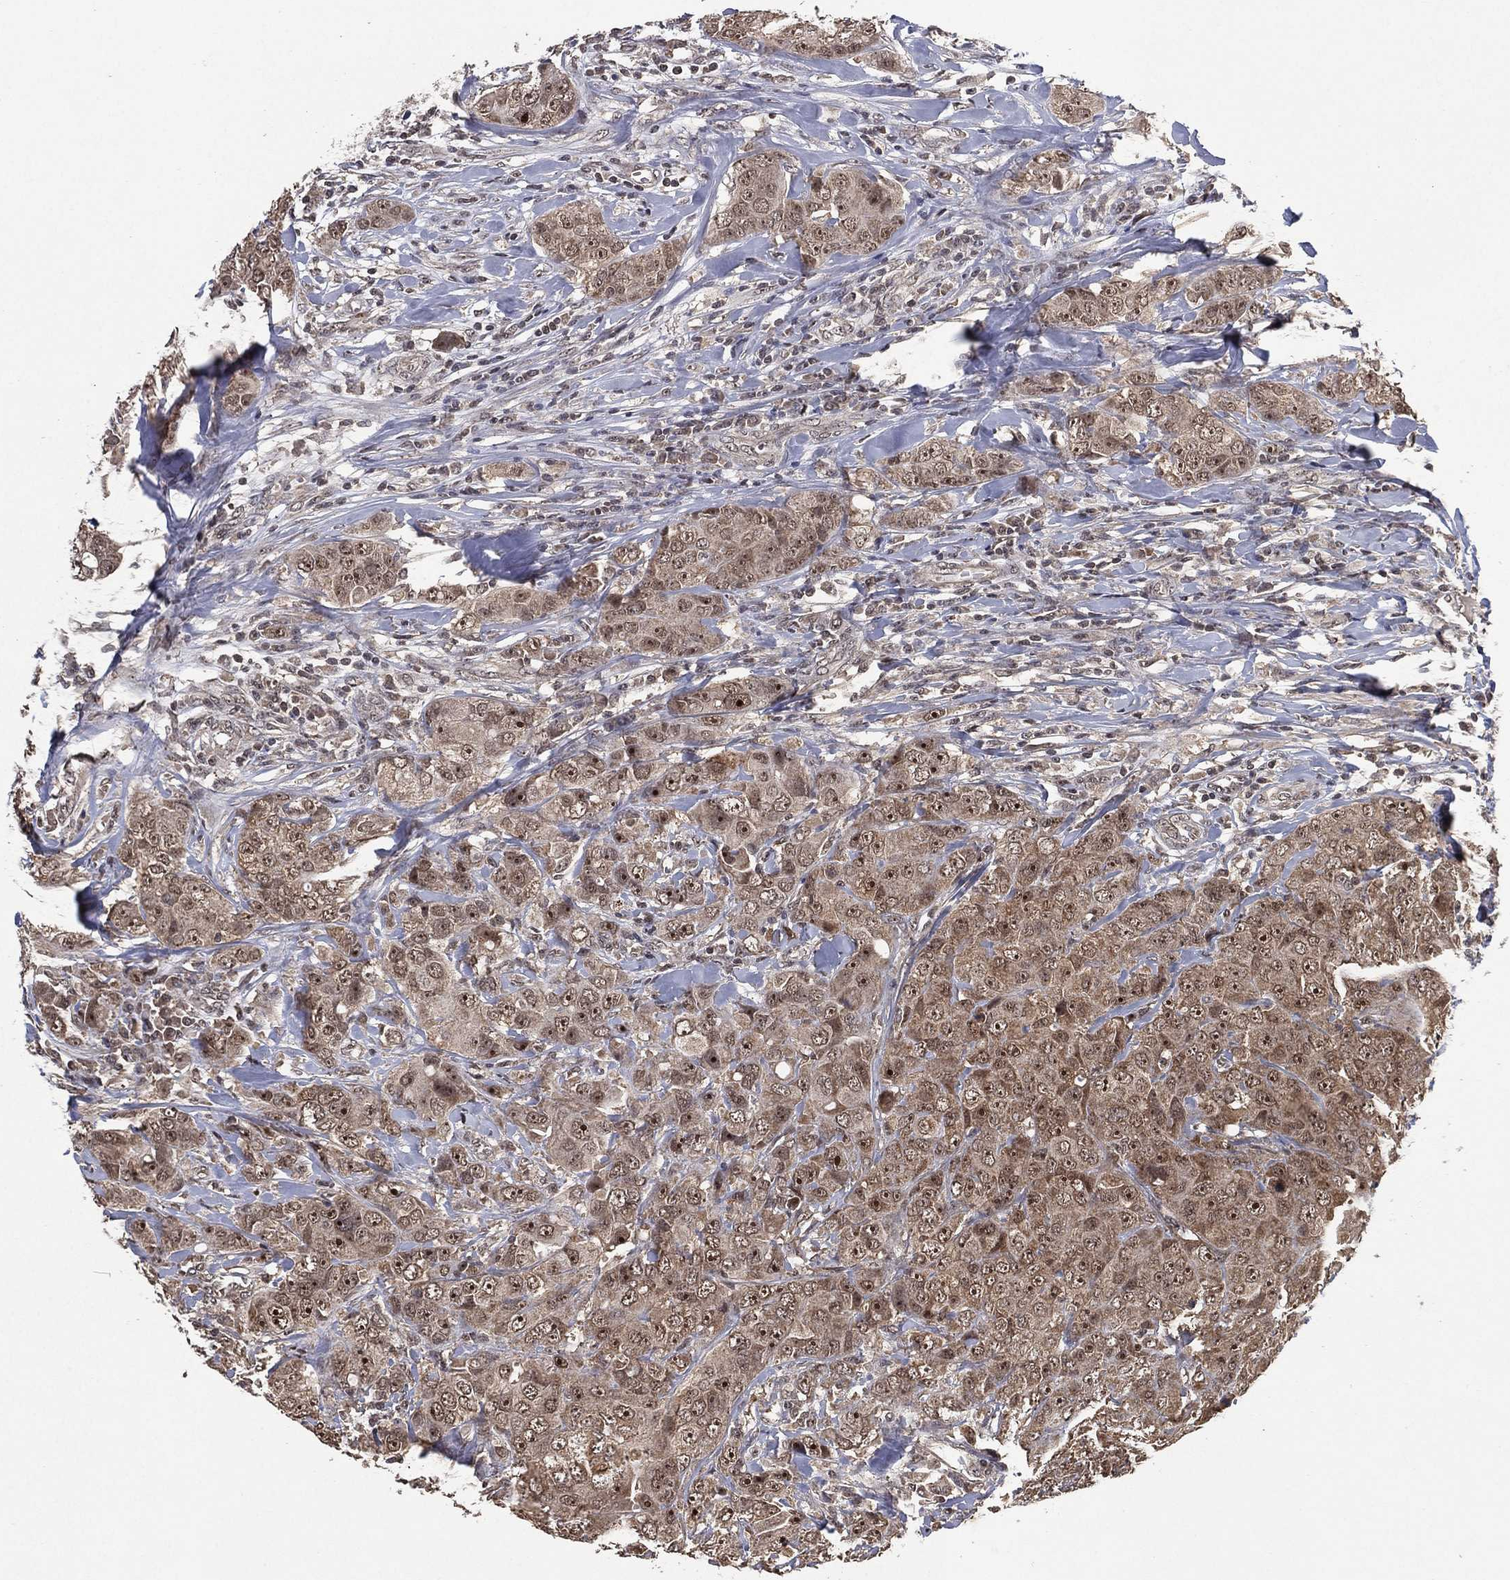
{"staining": {"intensity": "weak", "quantity": "<25%", "location": "cytoplasmic/membranous"}, "tissue": "breast cancer", "cell_type": "Tumor cells", "image_type": "cancer", "snomed": [{"axis": "morphology", "description": "Duct carcinoma"}, {"axis": "topography", "description": "Breast"}], "caption": "Infiltrating ductal carcinoma (breast) stained for a protein using immunohistochemistry (IHC) shows no expression tumor cells.", "gene": "NELFCD", "patient": {"sex": "female", "age": 43}}